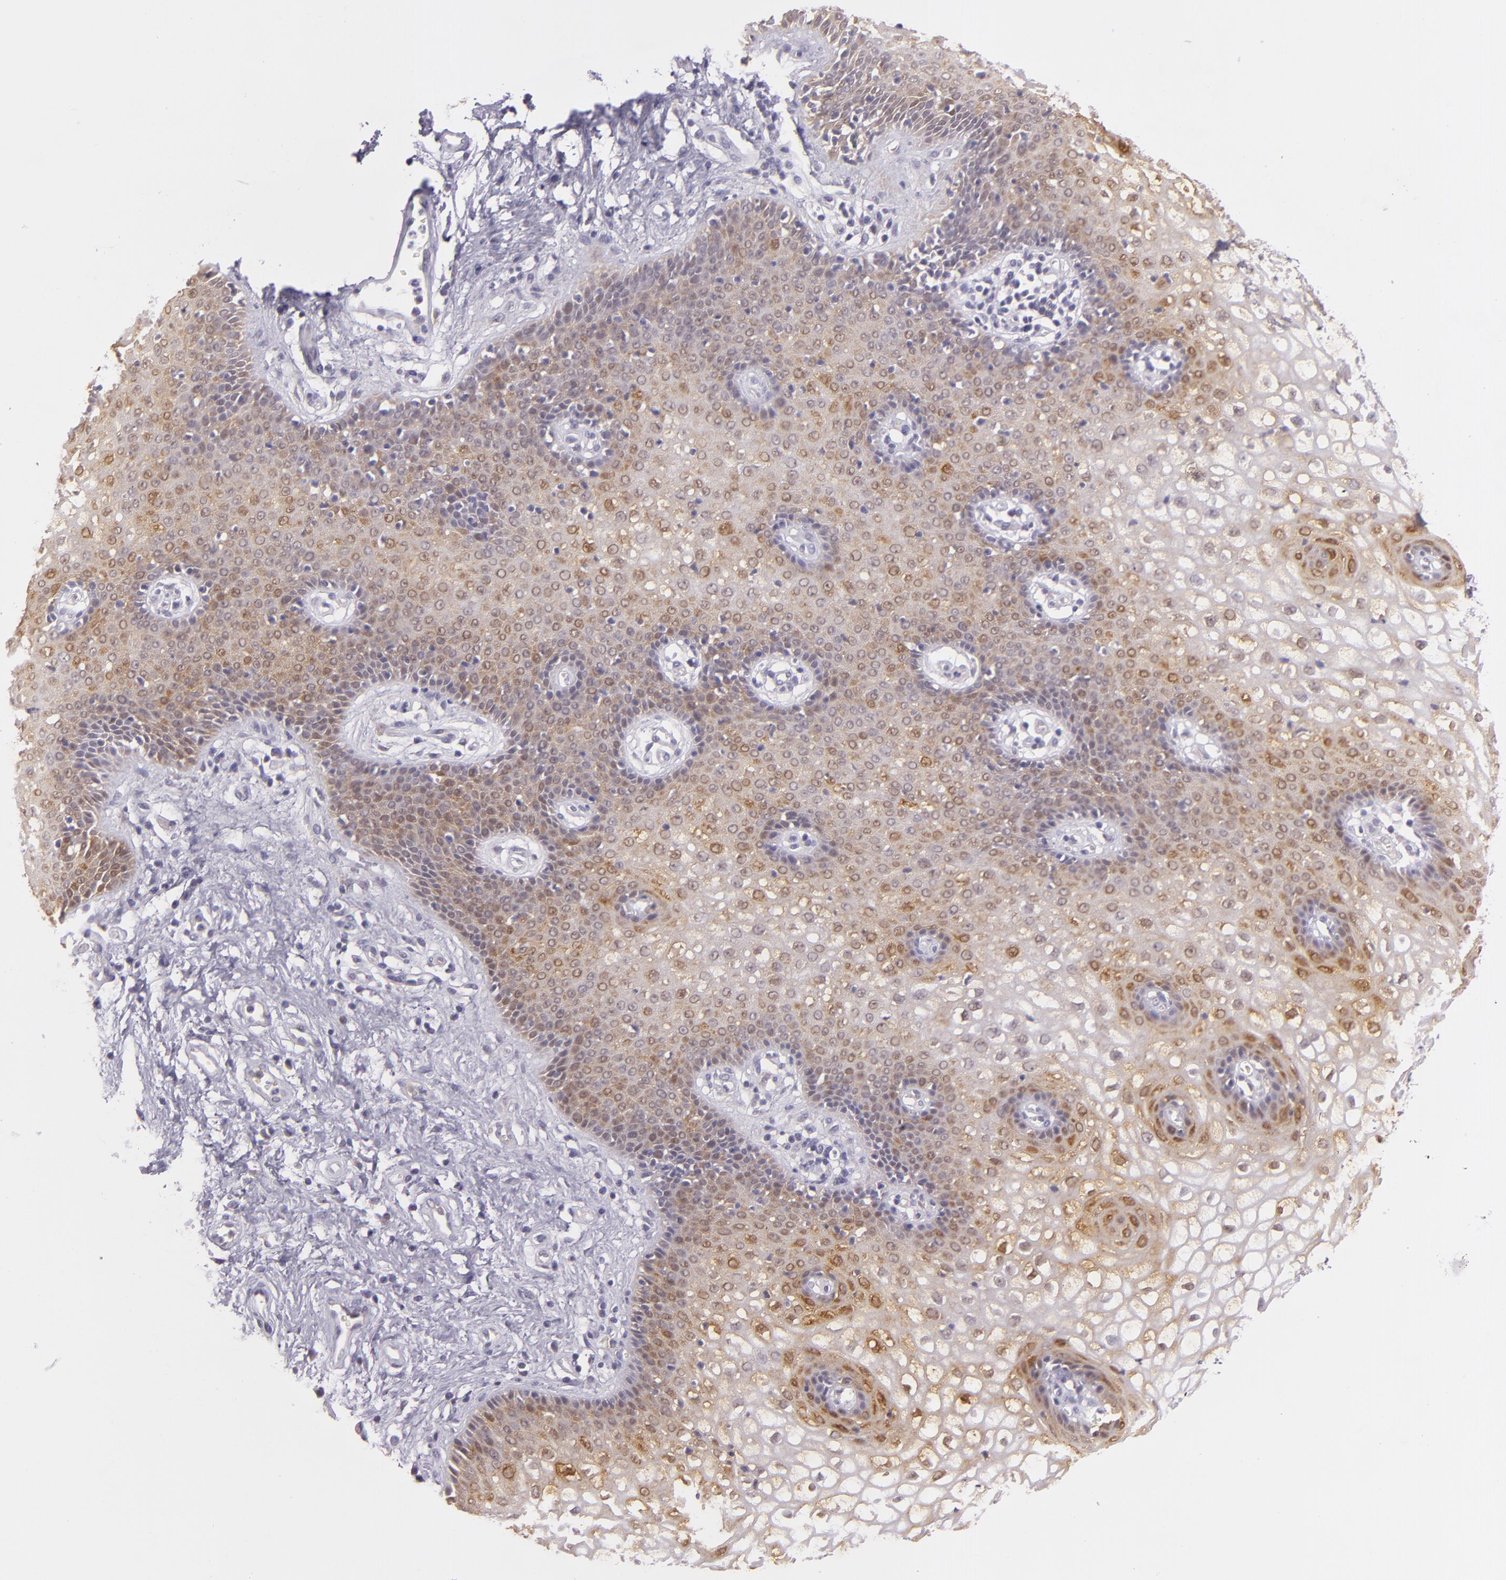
{"staining": {"intensity": "moderate", "quantity": "25%-75%", "location": "cytoplasmic/membranous,nuclear"}, "tissue": "vagina", "cell_type": "Squamous epithelial cells", "image_type": "normal", "snomed": [{"axis": "morphology", "description": "Normal tissue, NOS"}, {"axis": "topography", "description": "Vagina"}], "caption": "Protein analysis of unremarkable vagina reveals moderate cytoplasmic/membranous,nuclear expression in about 25%-75% of squamous epithelial cells.", "gene": "HSPH1", "patient": {"sex": "female", "age": 34}}